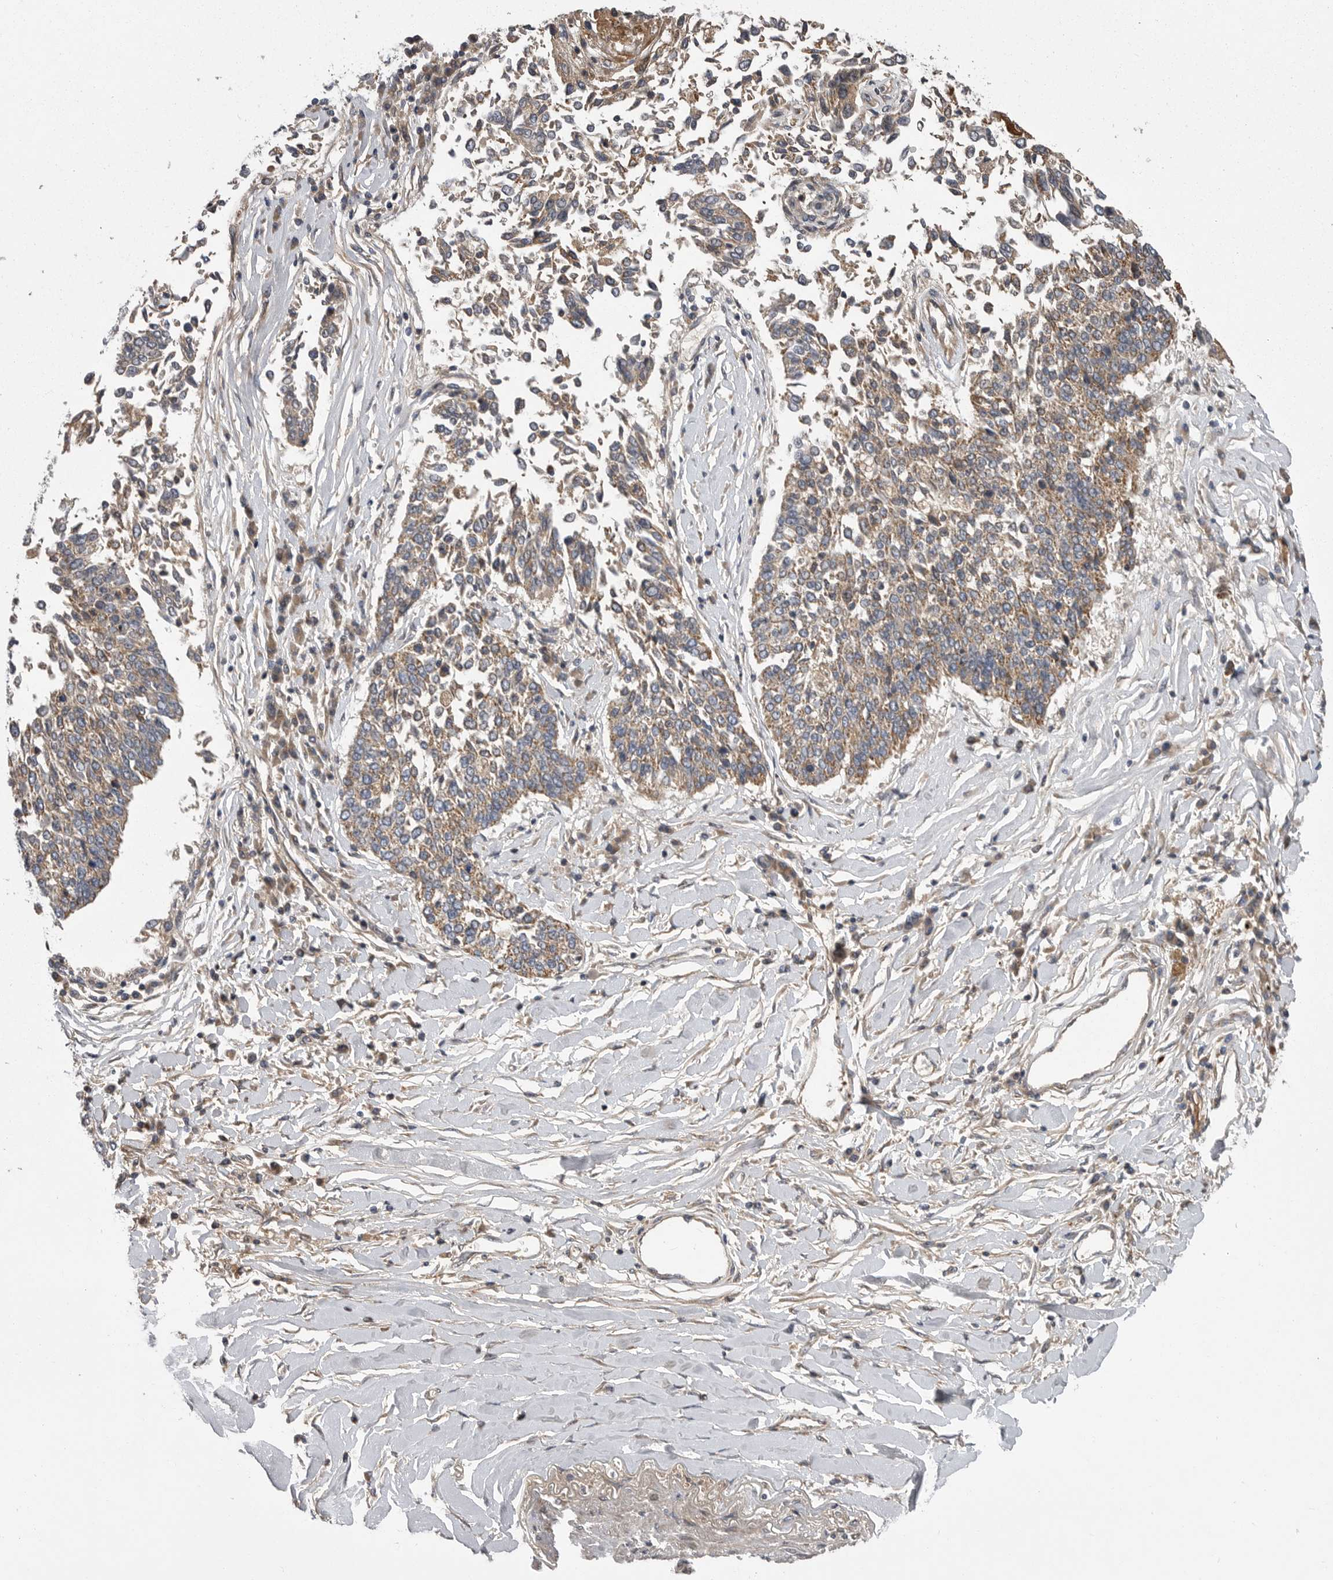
{"staining": {"intensity": "weak", "quantity": ">75%", "location": "cytoplasmic/membranous"}, "tissue": "lung cancer", "cell_type": "Tumor cells", "image_type": "cancer", "snomed": [{"axis": "morphology", "description": "Normal tissue, NOS"}, {"axis": "morphology", "description": "Squamous cell carcinoma, NOS"}, {"axis": "topography", "description": "Cartilage tissue"}, {"axis": "topography", "description": "Bronchus"}, {"axis": "topography", "description": "Lung"}, {"axis": "topography", "description": "Peripheral nerve tissue"}], "caption": "Immunohistochemistry (DAB) staining of human squamous cell carcinoma (lung) reveals weak cytoplasmic/membranous protein expression in approximately >75% of tumor cells.", "gene": "CRP", "patient": {"sex": "female", "age": 49}}